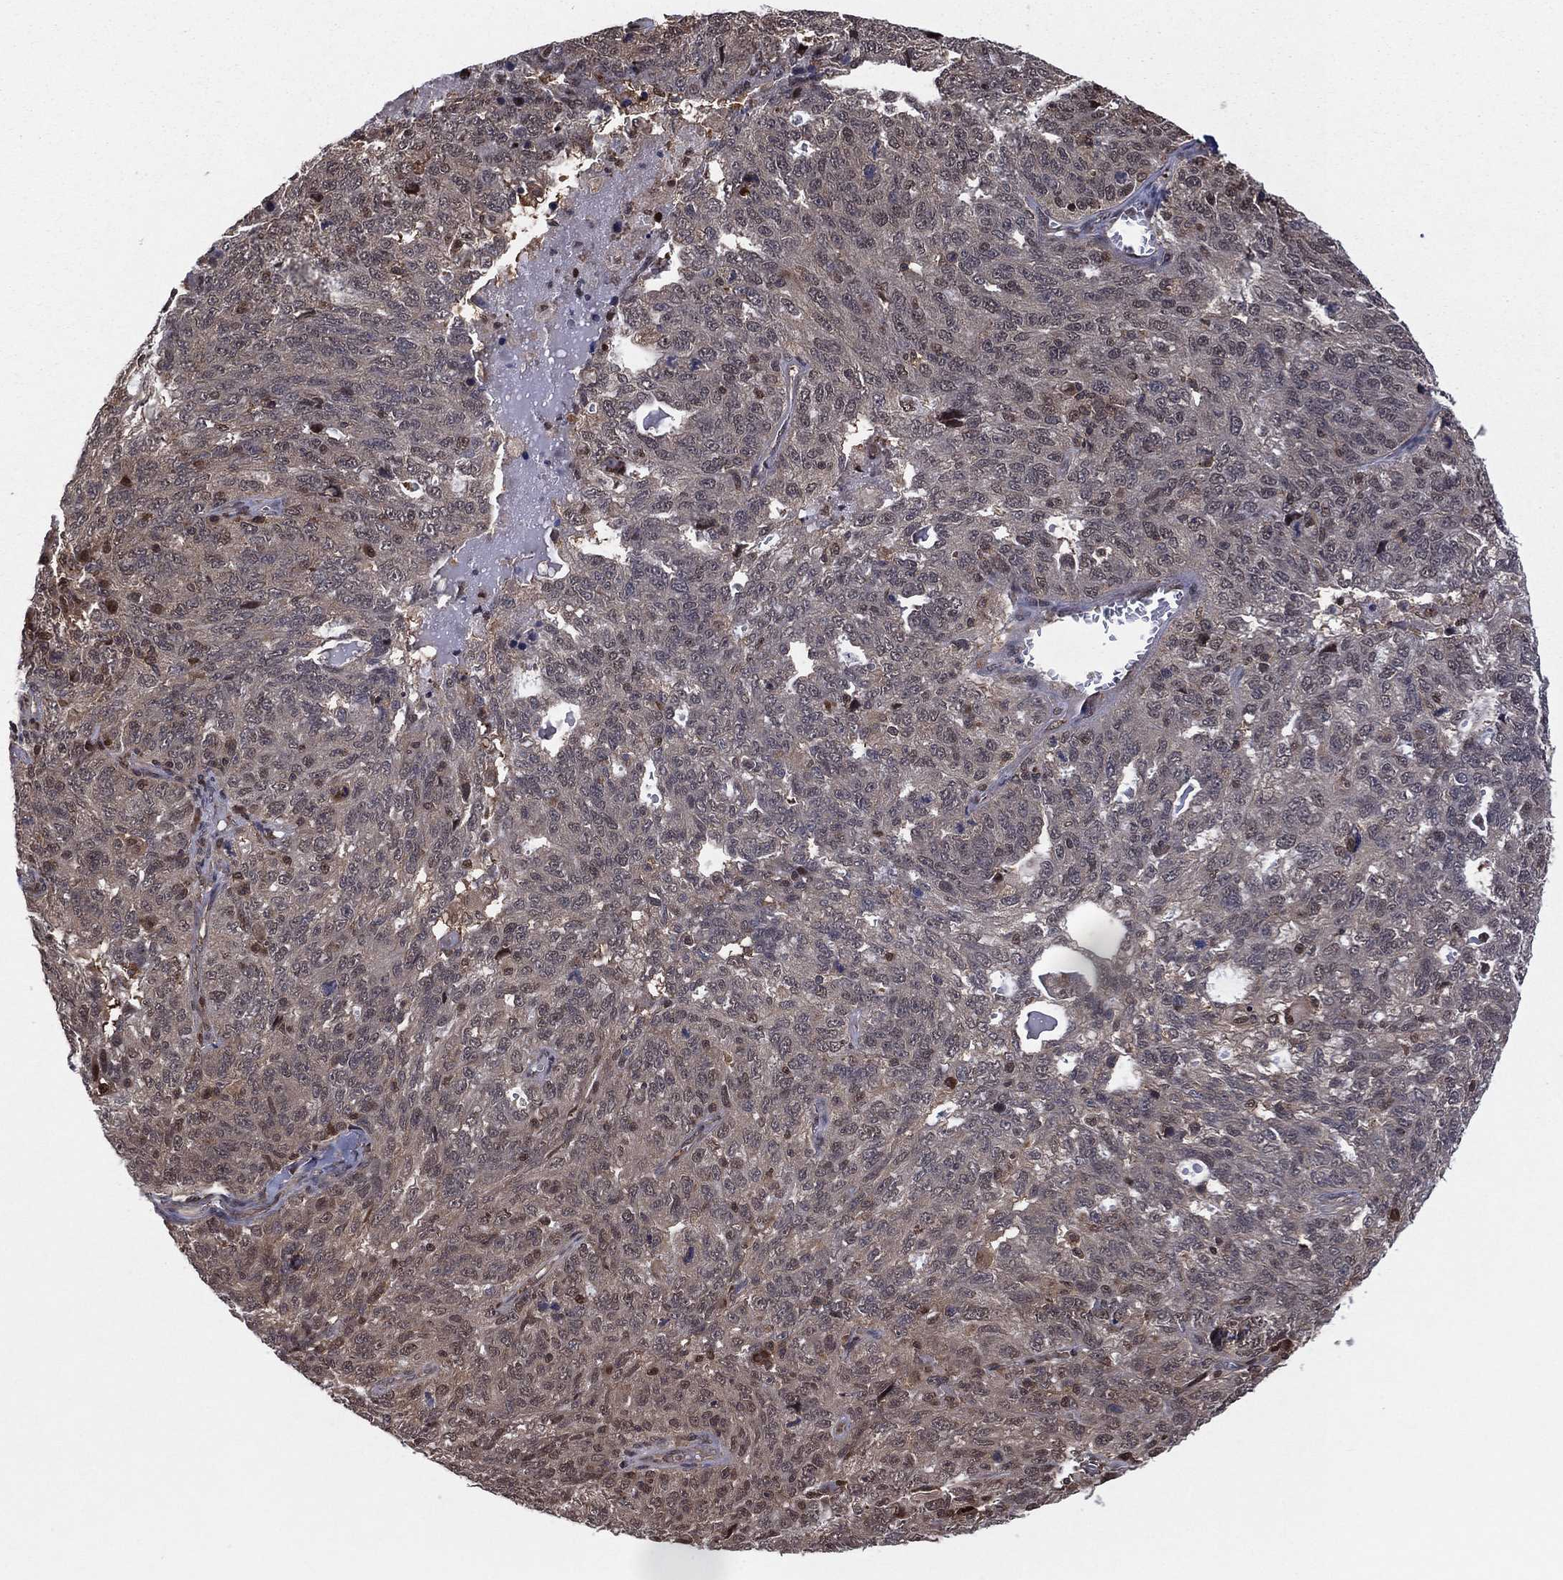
{"staining": {"intensity": "moderate", "quantity": "<25%", "location": "cytoplasmic/membranous,nuclear"}, "tissue": "ovarian cancer", "cell_type": "Tumor cells", "image_type": "cancer", "snomed": [{"axis": "morphology", "description": "Cystadenocarcinoma, serous, NOS"}, {"axis": "topography", "description": "Ovary"}], "caption": "Moderate cytoplasmic/membranous and nuclear protein expression is identified in approximately <25% of tumor cells in ovarian cancer. (IHC, brightfield microscopy, high magnification).", "gene": "ICOSLG", "patient": {"sex": "female", "age": 71}}